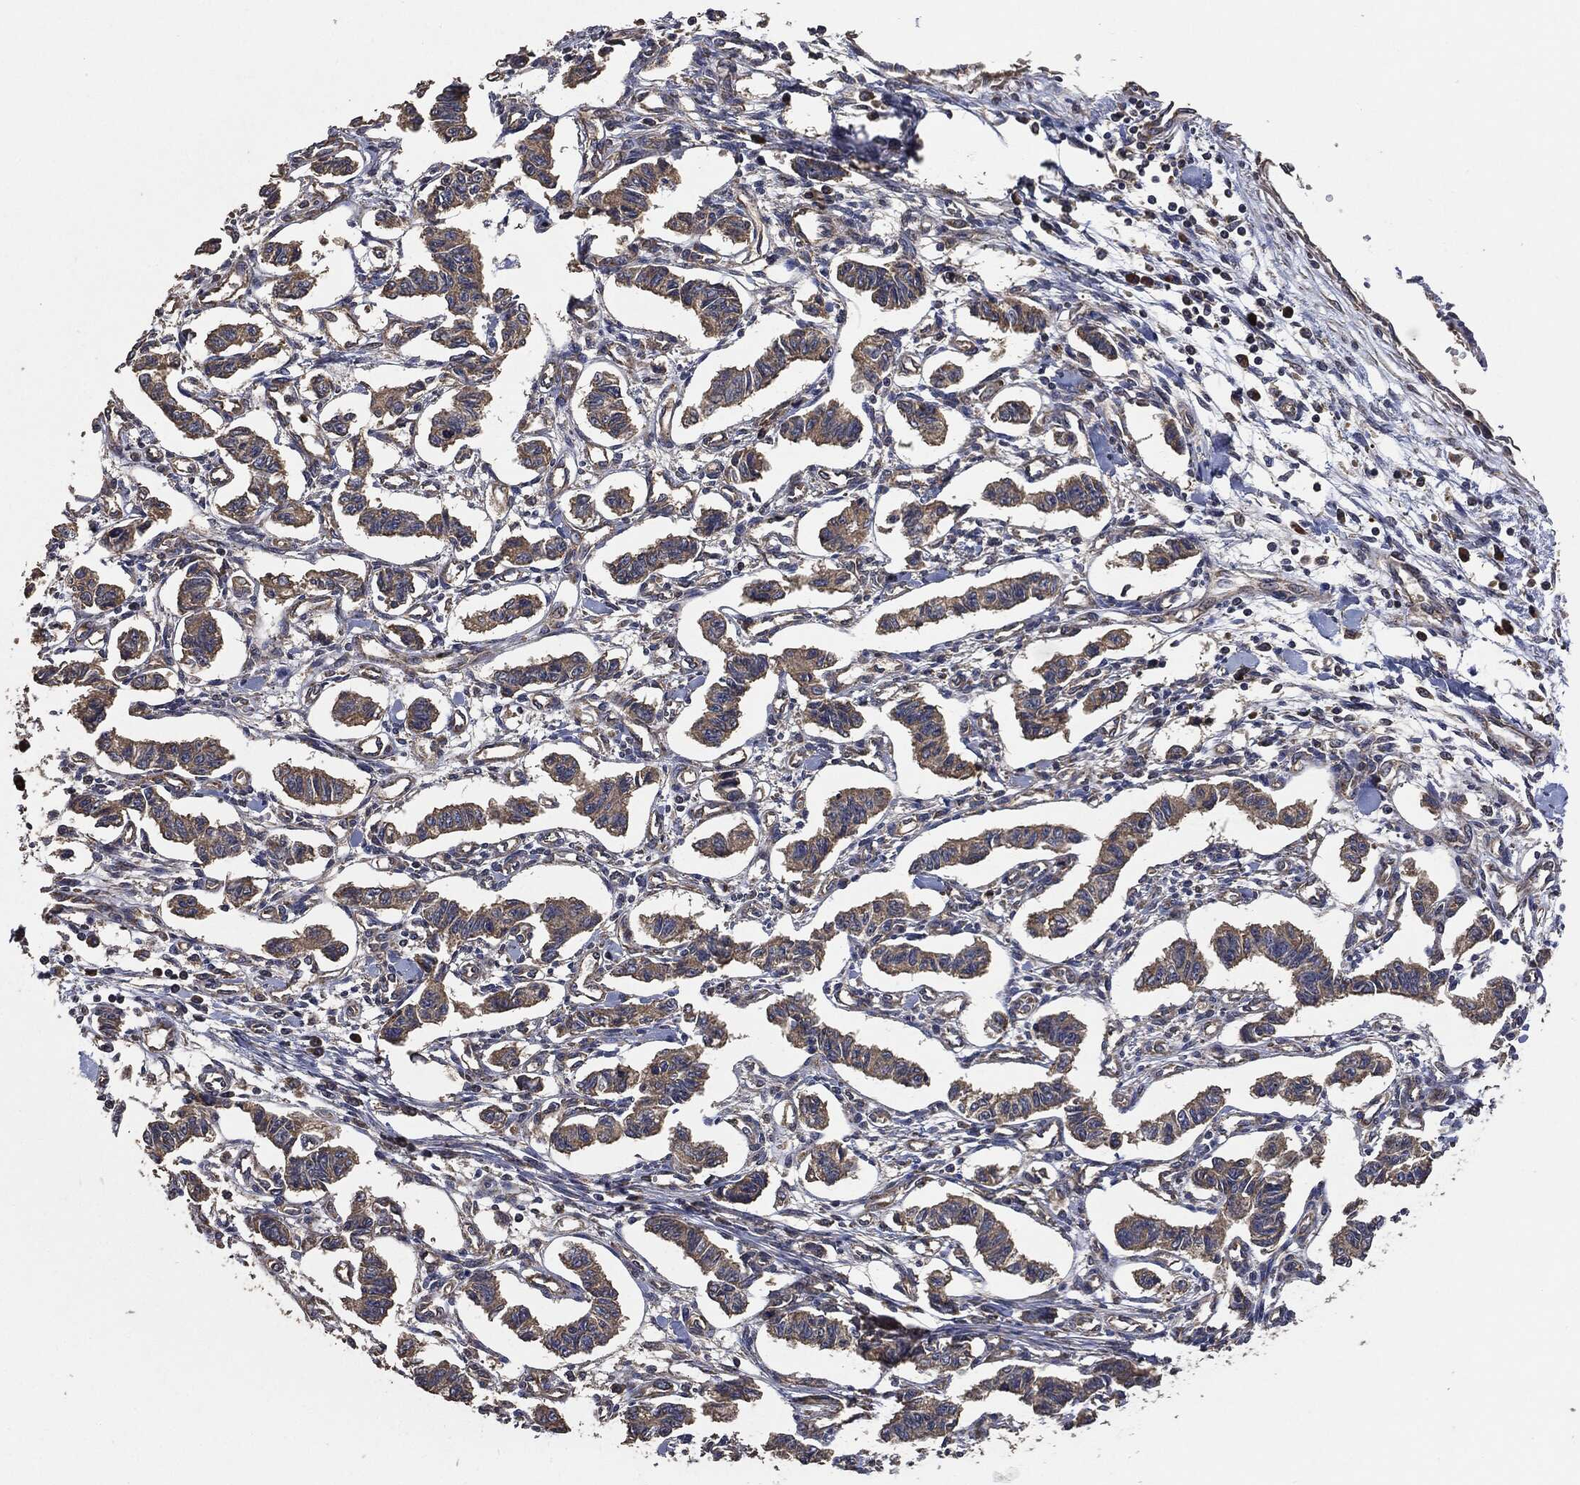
{"staining": {"intensity": "moderate", "quantity": ">75%", "location": "cytoplasmic/membranous"}, "tissue": "carcinoid", "cell_type": "Tumor cells", "image_type": "cancer", "snomed": [{"axis": "morphology", "description": "Carcinoid, malignant, NOS"}, {"axis": "topography", "description": "Kidney"}], "caption": "A medium amount of moderate cytoplasmic/membranous positivity is present in approximately >75% of tumor cells in carcinoid tissue.", "gene": "STK3", "patient": {"sex": "female", "age": 41}}